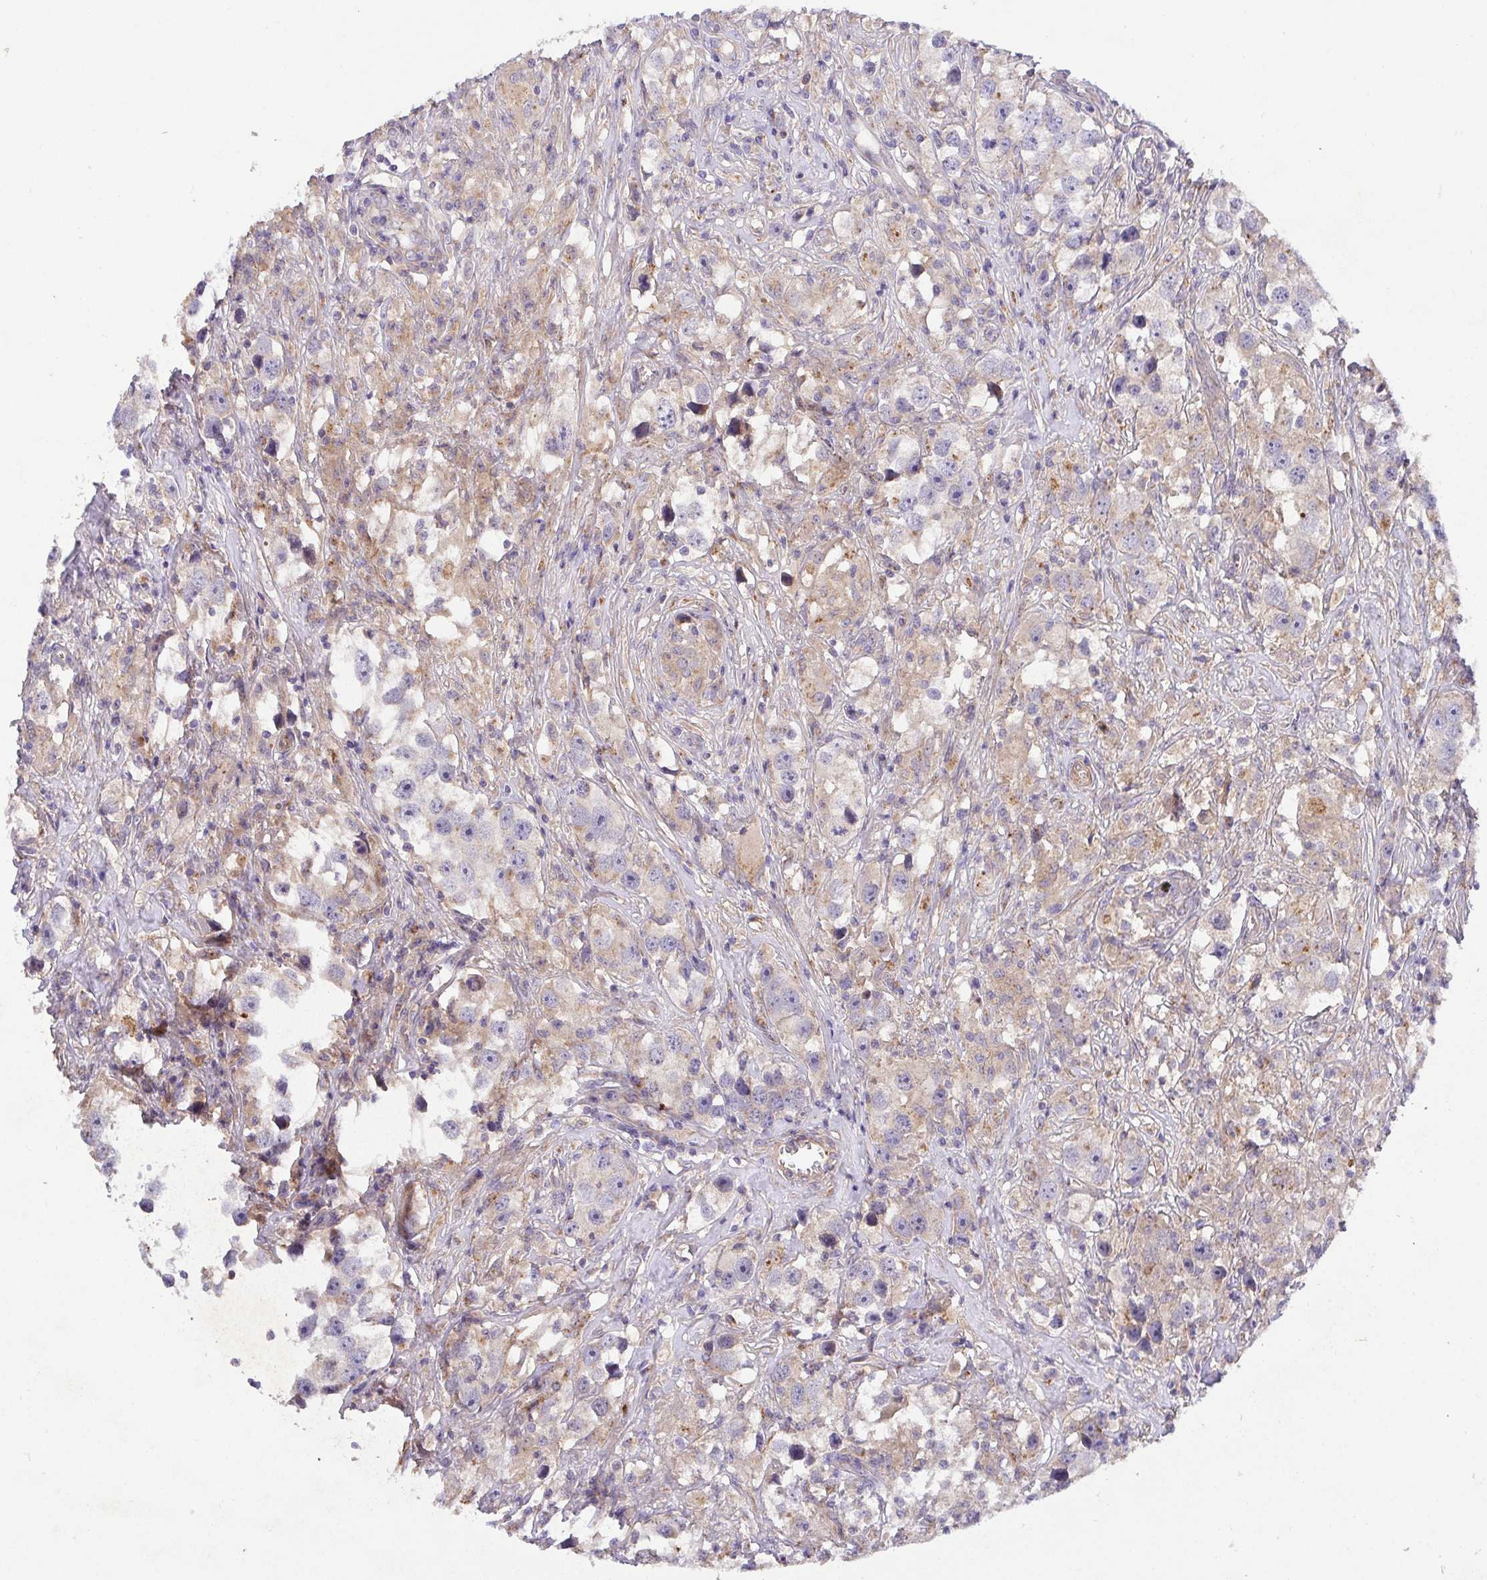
{"staining": {"intensity": "moderate", "quantity": "25%-75%", "location": "cytoplasmic/membranous,nuclear"}, "tissue": "testis cancer", "cell_type": "Tumor cells", "image_type": "cancer", "snomed": [{"axis": "morphology", "description": "Seminoma, NOS"}, {"axis": "topography", "description": "Testis"}], "caption": "Immunohistochemistry (IHC) staining of seminoma (testis), which displays medium levels of moderate cytoplasmic/membranous and nuclear positivity in approximately 25%-75% of tumor cells indicating moderate cytoplasmic/membranous and nuclear protein staining. The staining was performed using DAB (brown) for protein detection and nuclei were counterstained in hematoxylin (blue).", "gene": "TM9SF4", "patient": {"sex": "male", "age": 49}}